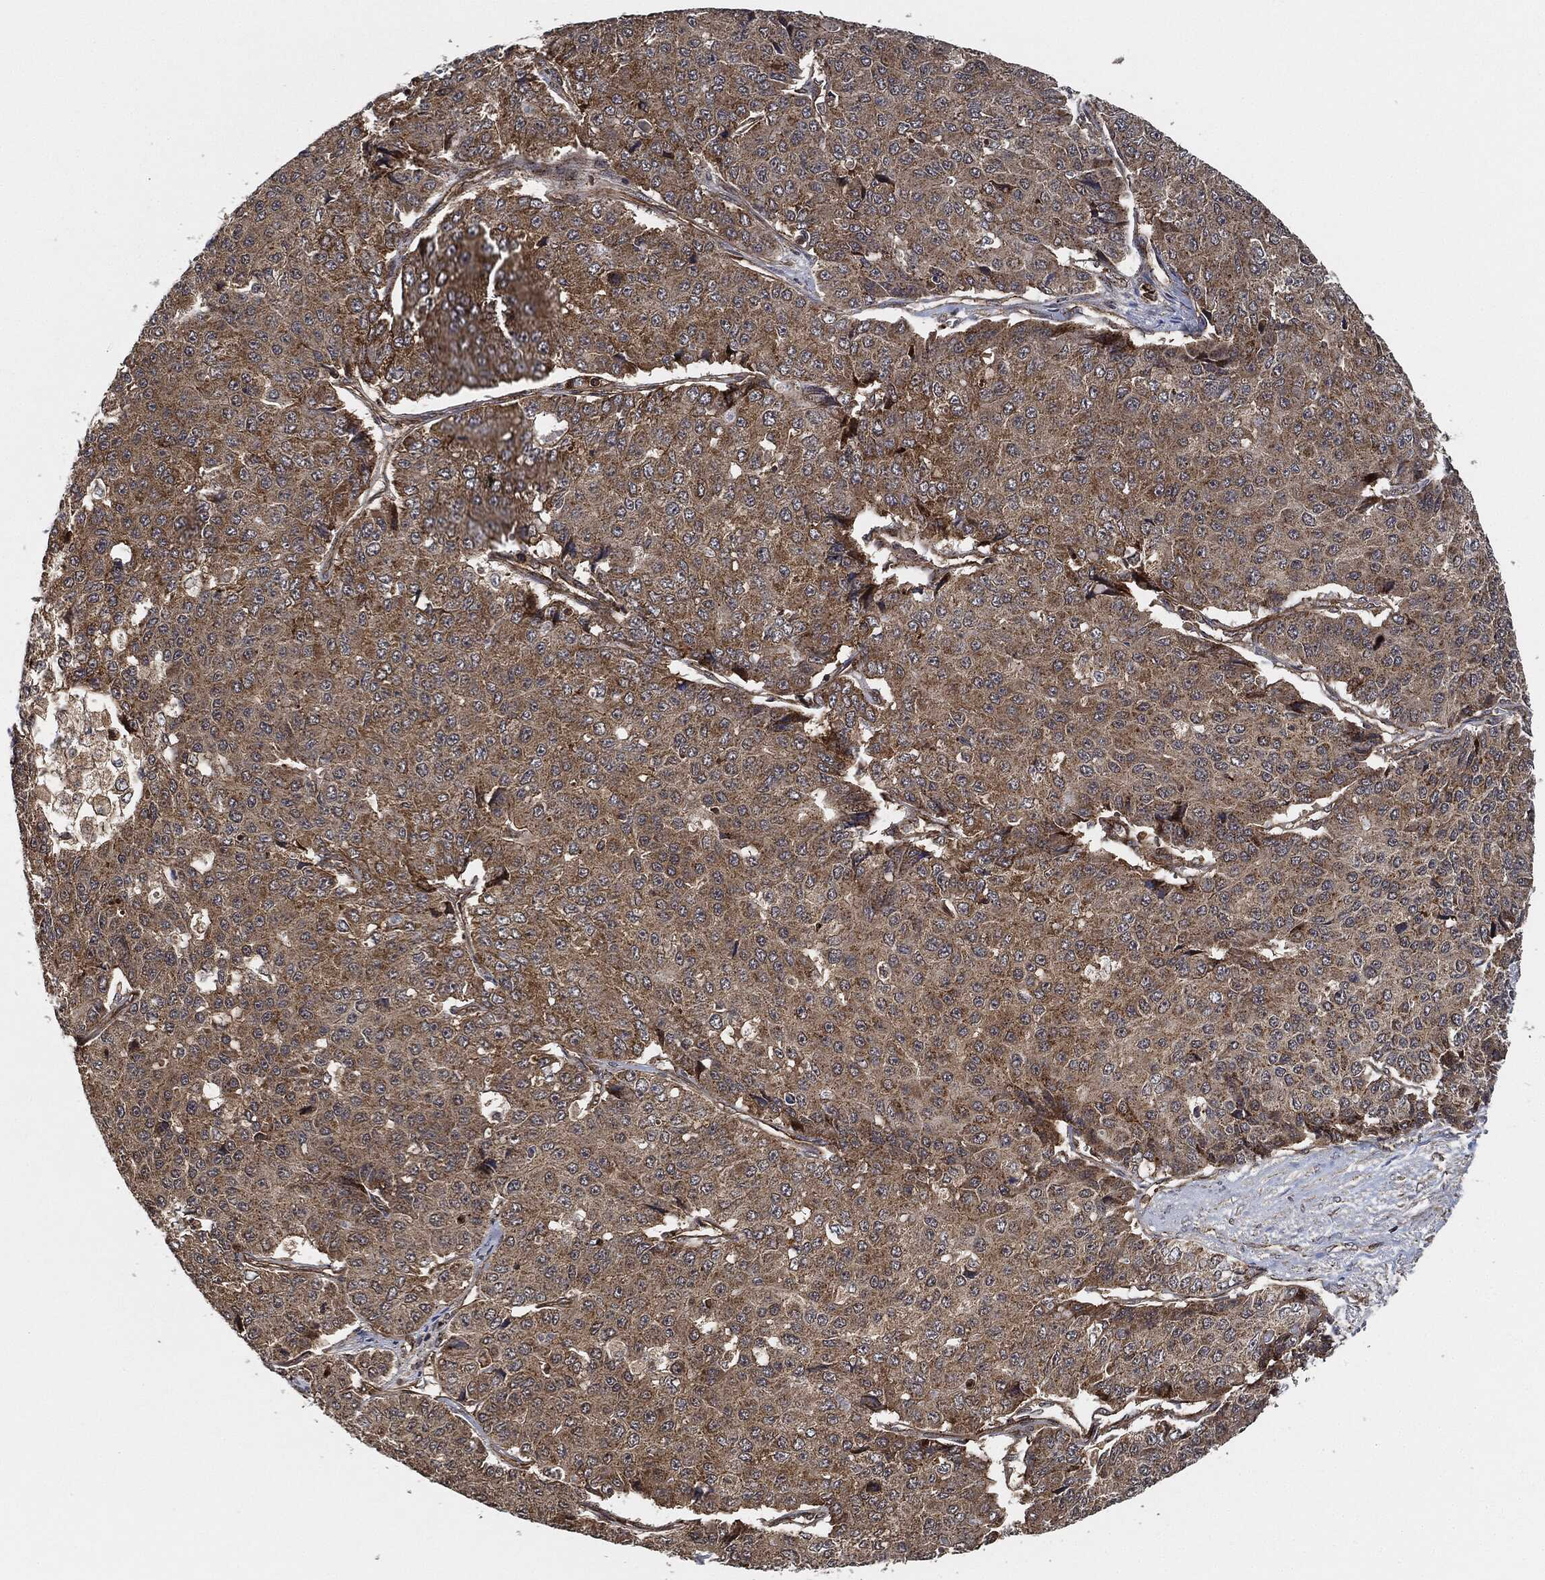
{"staining": {"intensity": "moderate", "quantity": "25%-75%", "location": "cytoplasmic/membranous"}, "tissue": "pancreatic cancer", "cell_type": "Tumor cells", "image_type": "cancer", "snomed": [{"axis": "morphology", "description": "Normal tissue, NOS"}, {"axis": "morphology", "description": "Adenocarcinoma, NOS"}, {"axis": "topography", "description": "Pancreas"}, {"axis": "topography", "description": "Duodenum"}], "caption": "This histopathology image shows adenocarcinoma (pancreatic) stained with immunohistochemistry (IHC) to label a protein in brown. The cytoplasmic/membranous of tumor cells show moderate positivity for the protein. Nuclei are counter-stained blue.", "gene": "MAP3K3", "patient": {"sex": "male", "age": 50}}